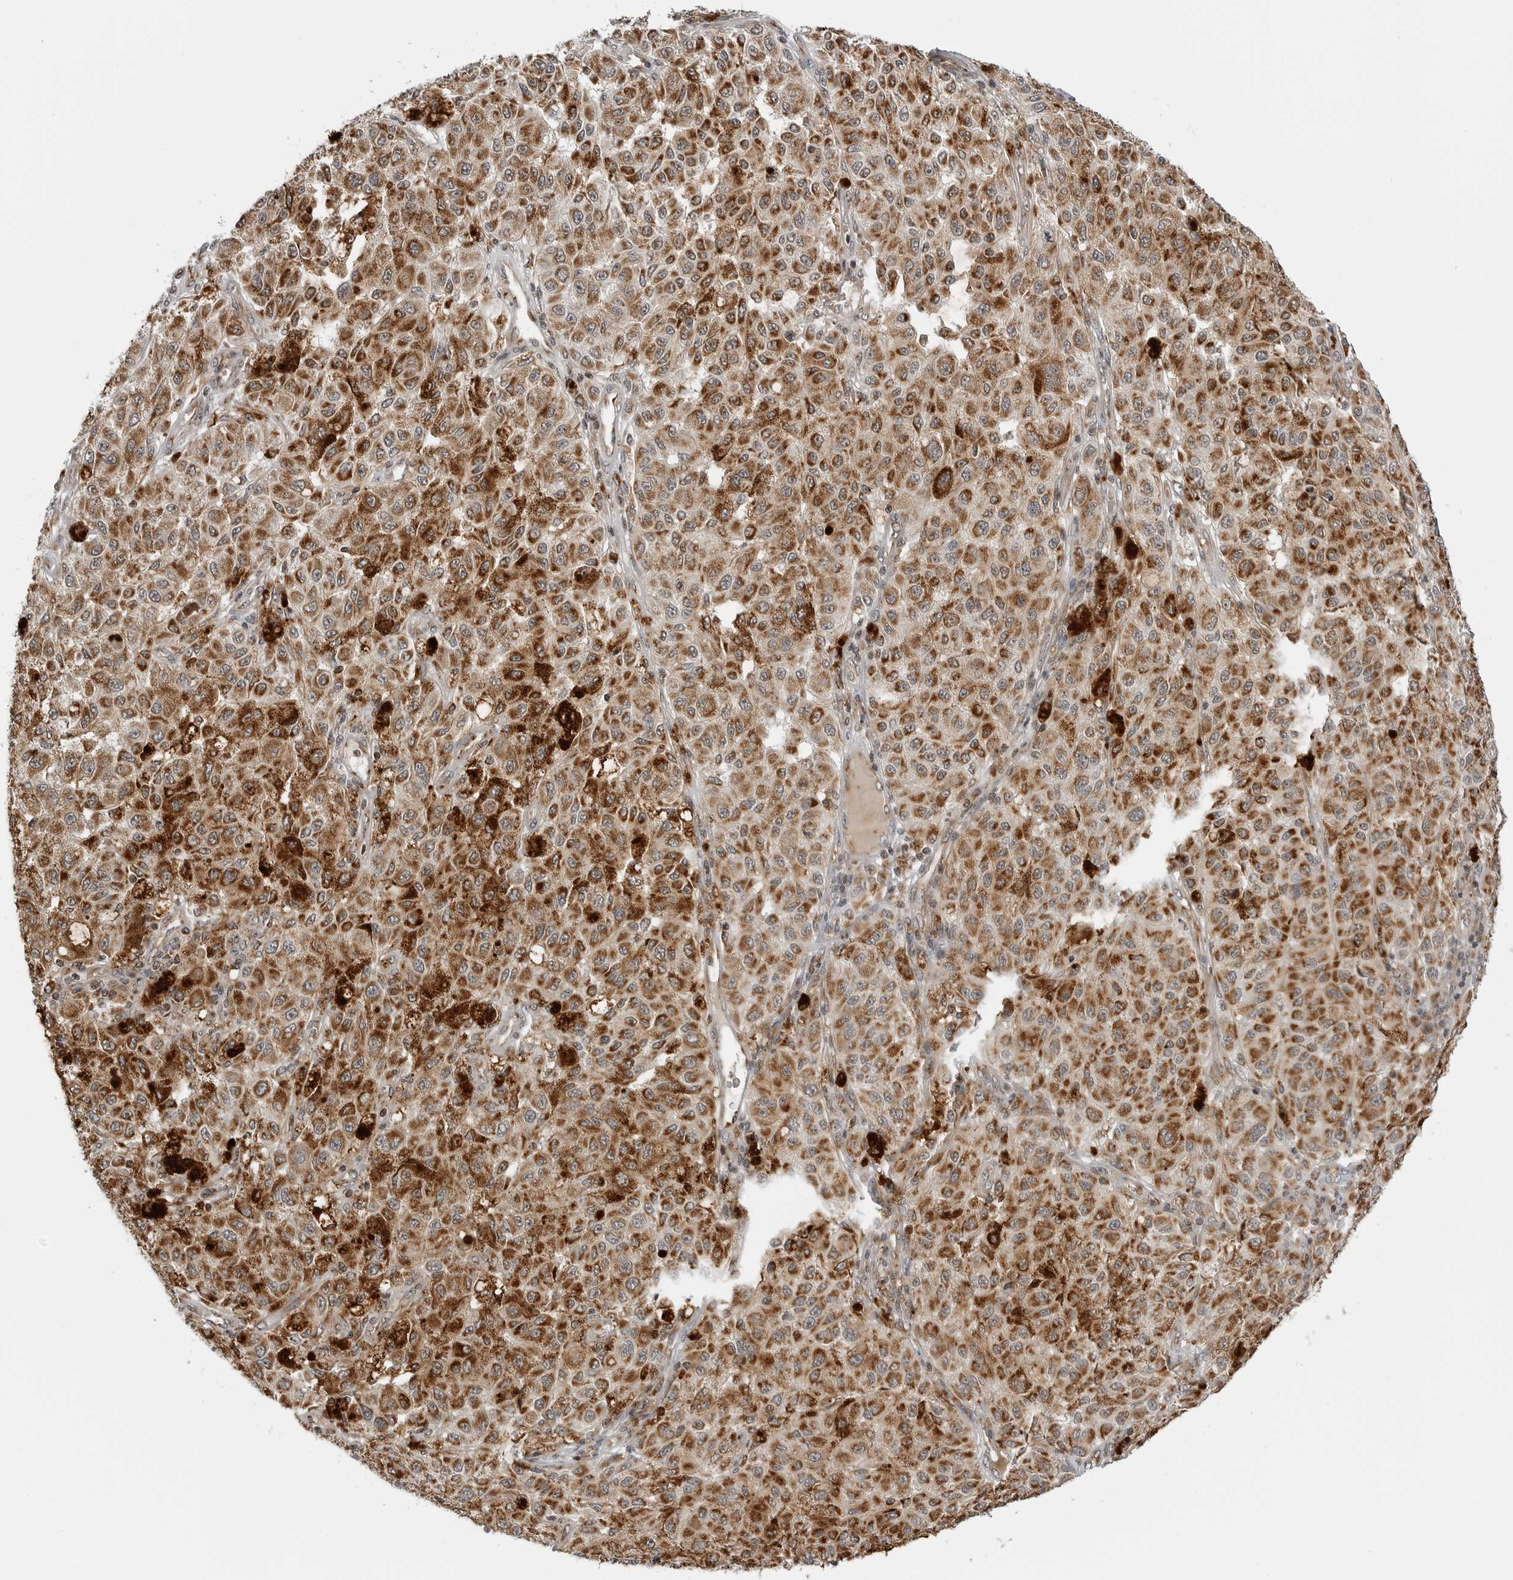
{"staining": {"intensity": "strong", "quantity": ">75%", "location": "cytoplasmic/membranous"}, "tissue": "melanoma", "cell_type": "Tumor cells", "image_type": "cancer", "snomed": [{"axis": "morphology", "description": "Malignant melanoma, NOS"}, {"axis": "topography", "description": "Skin"}], "caption": "Protein staining exhibits strong cytoplasmic/membranous staining in approximately >75% of tumor cells in melanoma. (Brightfield microscopy of DAB IHC at high magnification).", "gene": "PEX2", "patient": {"sex": "female", "age": 64}}